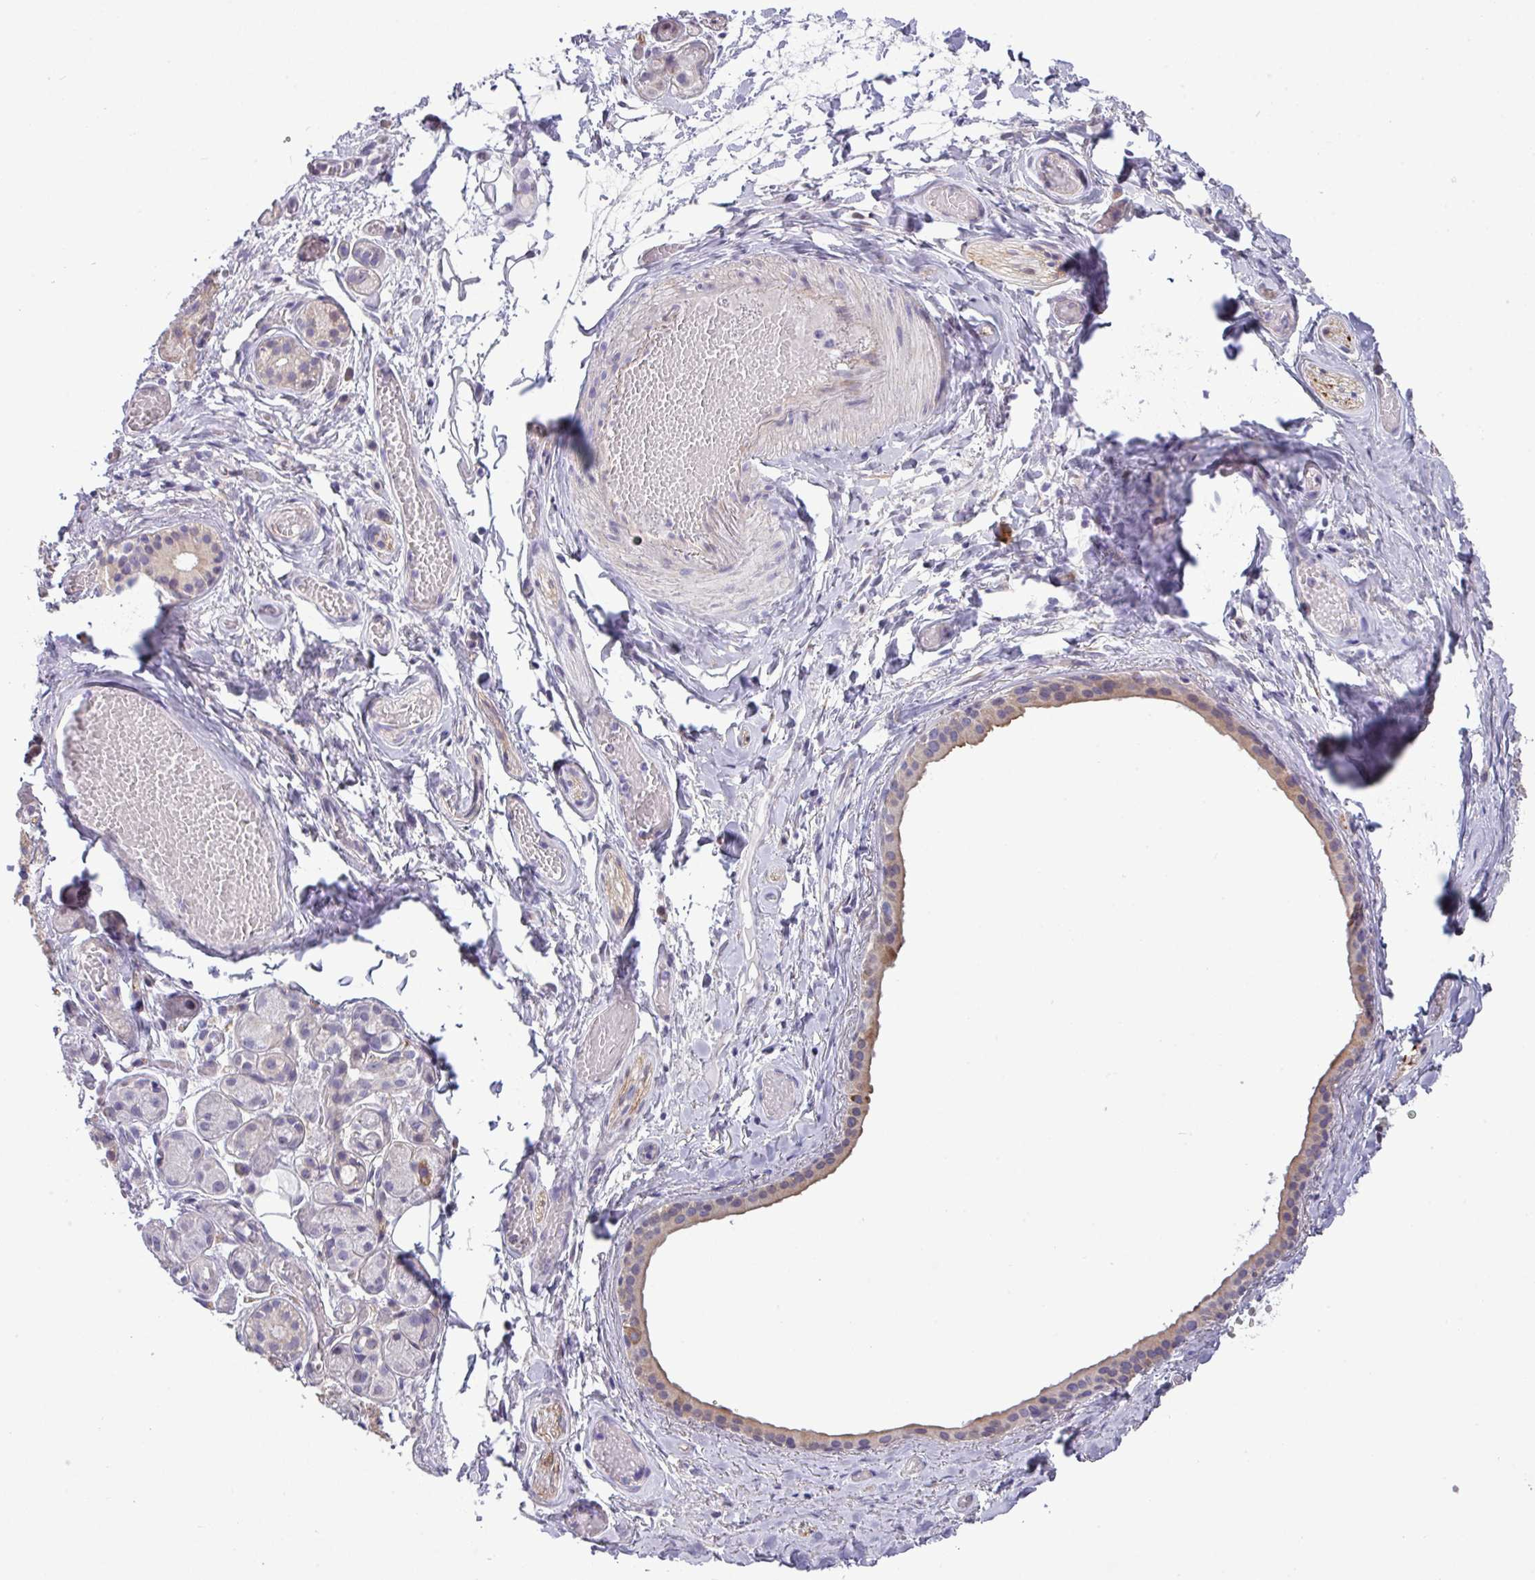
{"staining": {"intensity": "moderate", "quantity": "<25%", "location": "cytoplasmic/membranous"}, "tissue": "salivary gland", "cell_type": "Glandular cells", "image_type": "normal", "snomed": [{"axis": "morphology", "description": "Normal tissue, NOS"}, {"axis": "topography", "description": "Salivary gland"}], "caption": "The image demonstrates immunohistochemical staining of normal salivary gland. There is moderate cytoplasmic/membranous positivity is seen in approximately <25% of glandular cells.", "gene": "IRGC", "patient": {"sex": "male", "age": 82}}